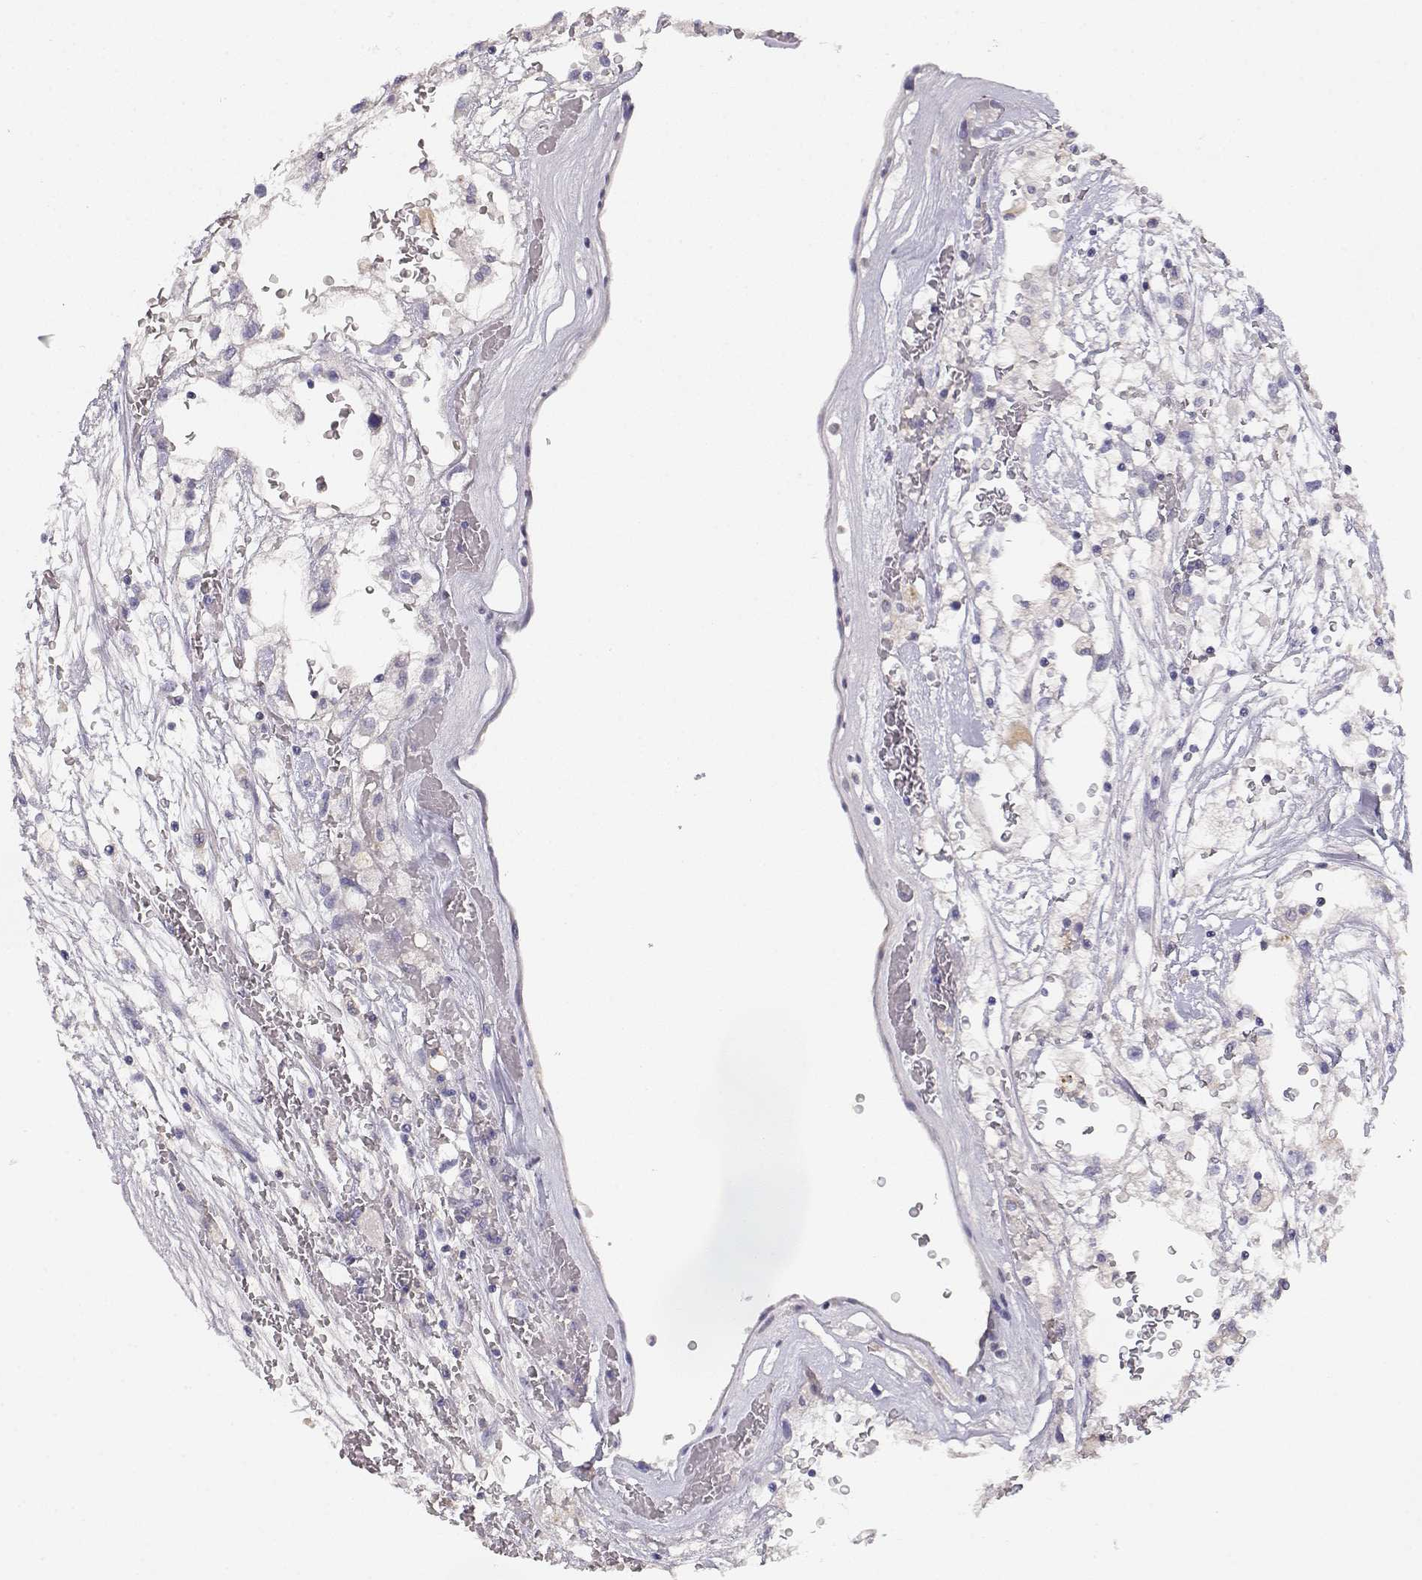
{"staining": {"intensity": "negative", "quantity": "none", "location": "none"}, "tissue": "renal cancer", "cell_type": "Tumor cells", "image_type": "cancer", "snomed": [{"axis": "morphology", "description": "Adenocarcinoma, NOS"}, {"axis": "topography", "description": "Kidney"}], "caption": "Tumor cells show no significant staining in adenocarcinoma (renal).", "gene": "CDHR1", "patient": {"sex": "male", "age": 59}}